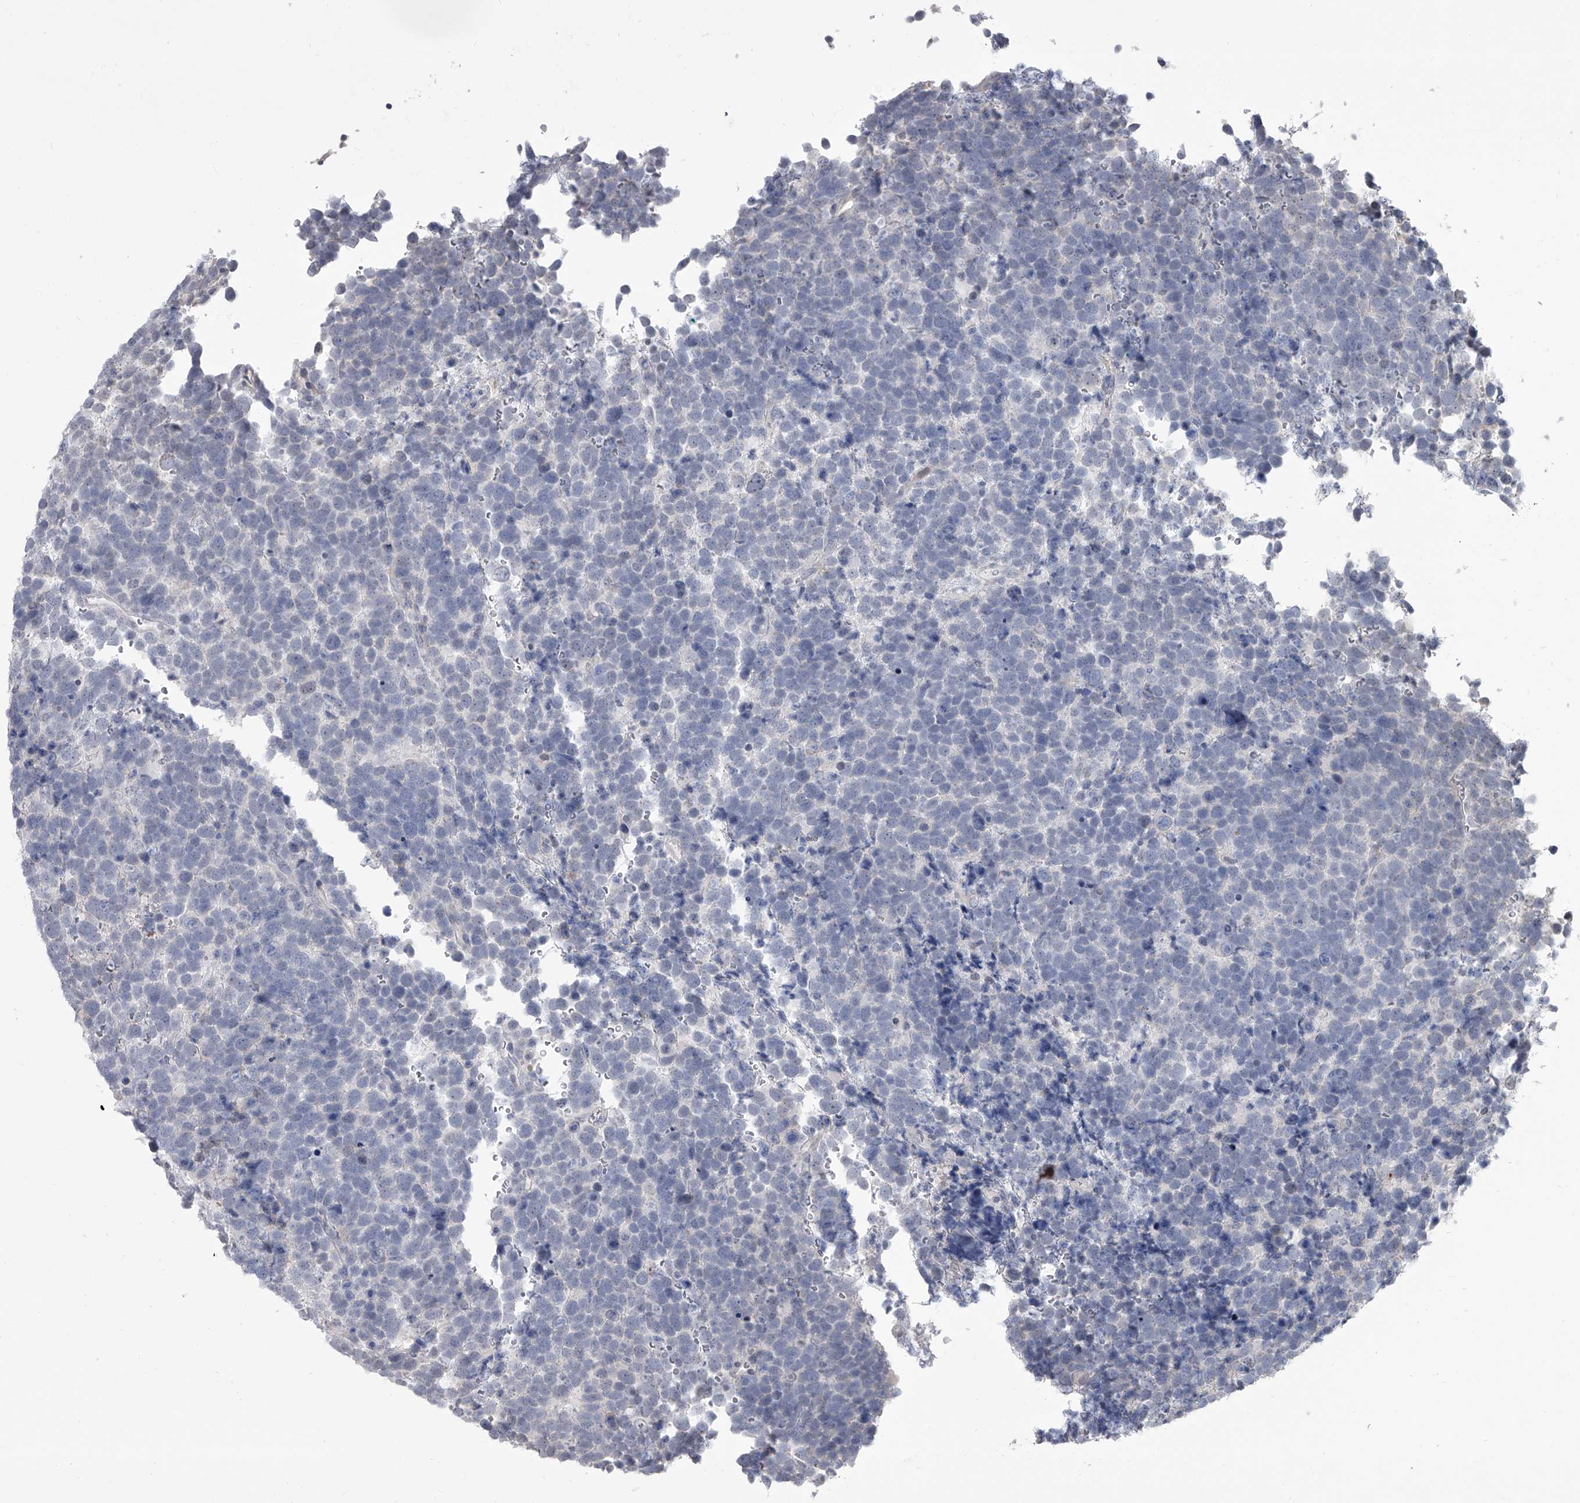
{"staining": {"intensity": "negative", "quantity": "none", "location": "none"}, "tissue": "urothelial cancer", "cell_type": "Tumor cells", "image_type": "cancer", "snomed": [{"axis": "morphology", "description": "Urothelial carcinoma, High grade"}, {"axis": "topography", "description": "Urinary bladder"}], "caption": "High magnification brightfield microscopy of urothelial cancer stained with DAB (brown) and counterstained with hematoxylin (blue): tumor cells show no significant expression.", "gene": "HEATR6", "patient": {"sex": "female", "age": 82}}